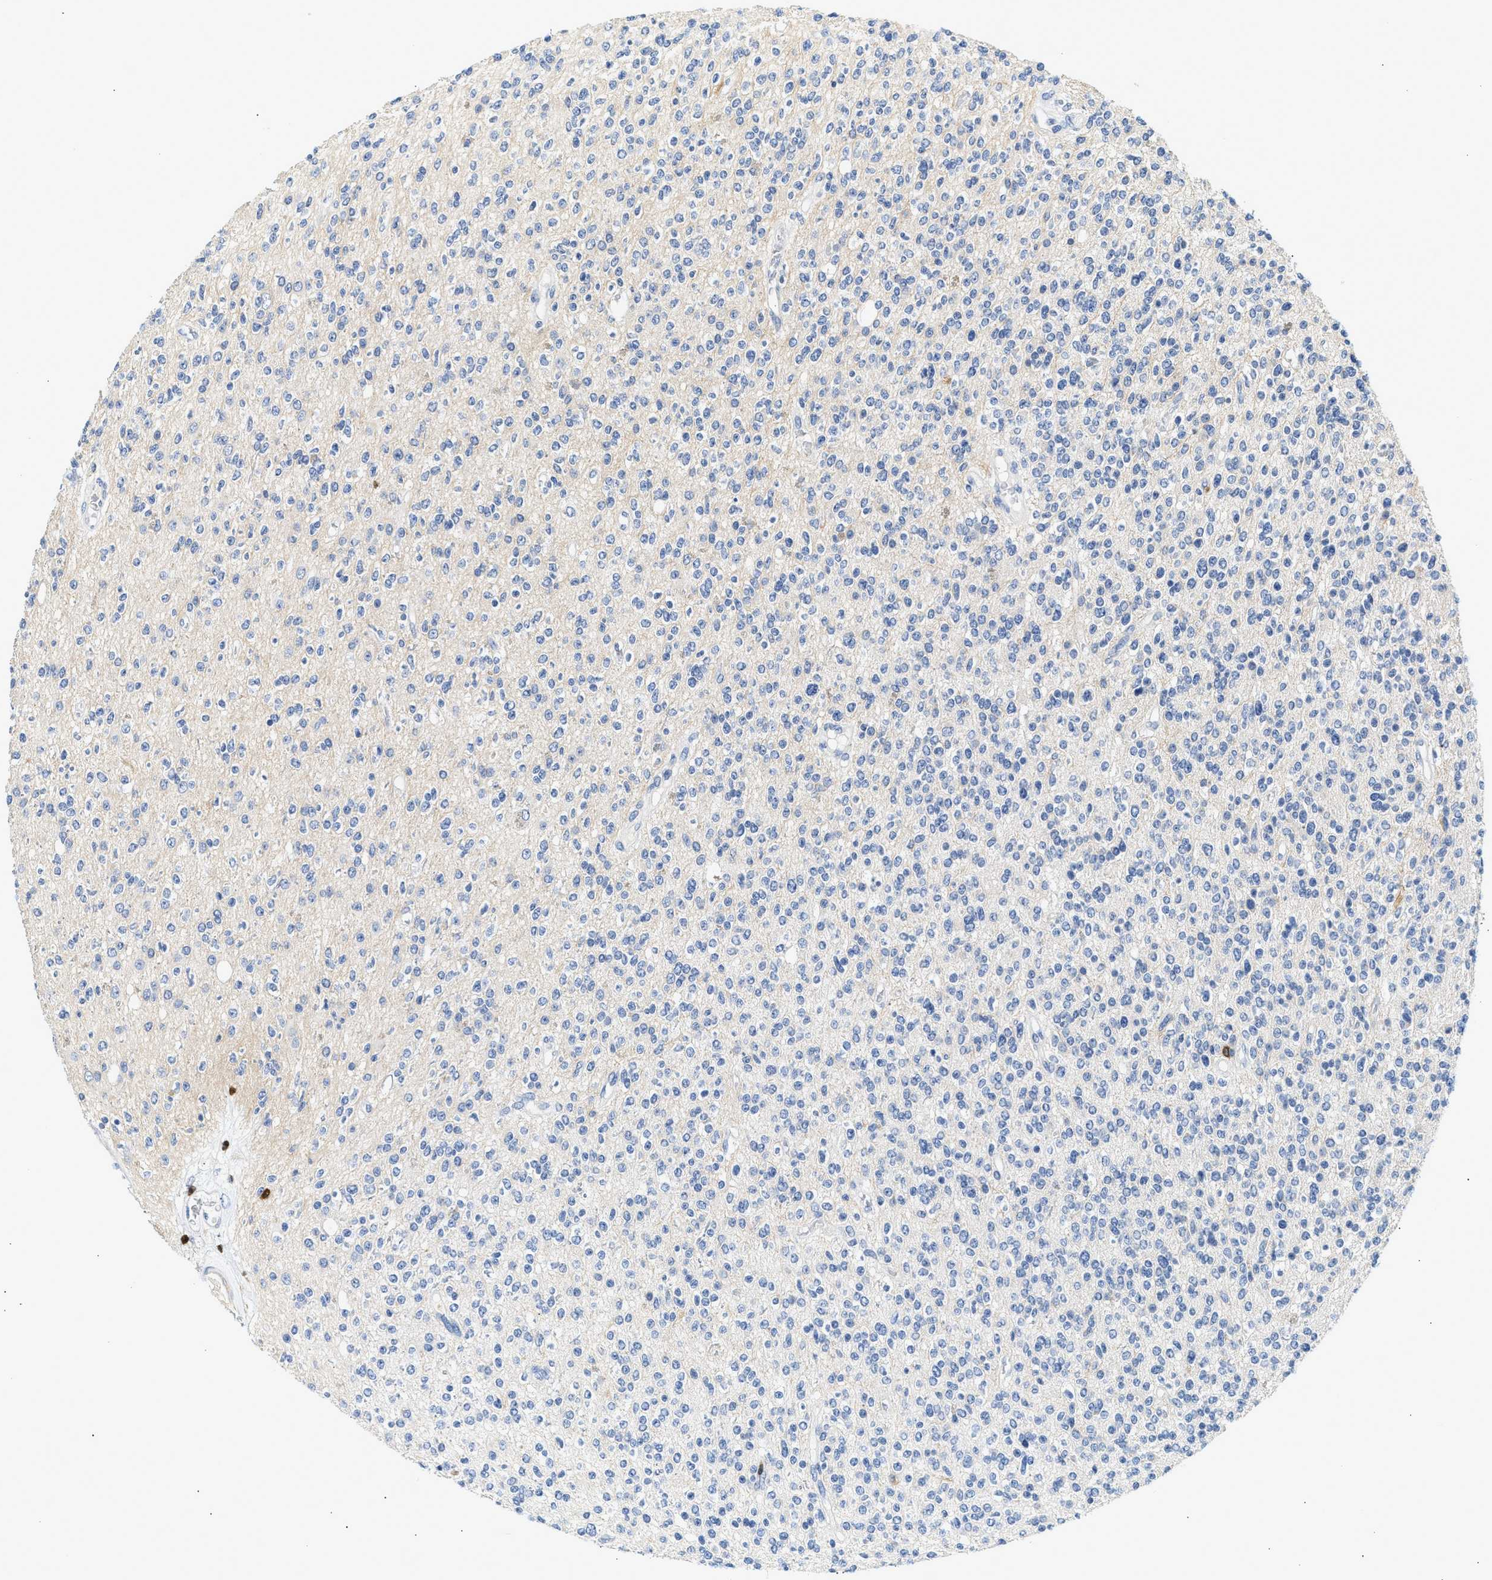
{"staining": {"intensity": "negative", "quantity": "none", "location": "none"}, "tissue": "glioma", "cell_type": "Tumor cells", "image_type": "cancer", "snomed": [{"axis": "morphology", "description": "Glioma, malignant, High grade"}, {"axis": "topography", "description": "Brain"}], "caption": "High magnification brightfield microscopy of glioma stained with DAB (3,3'-diaminobenzidine) (brown) and counterstained with hematoxylin (blue): tumor cells show no significant expression.", "gene": "SLIT2", "patient": {"sex": "male", "age": 34}}